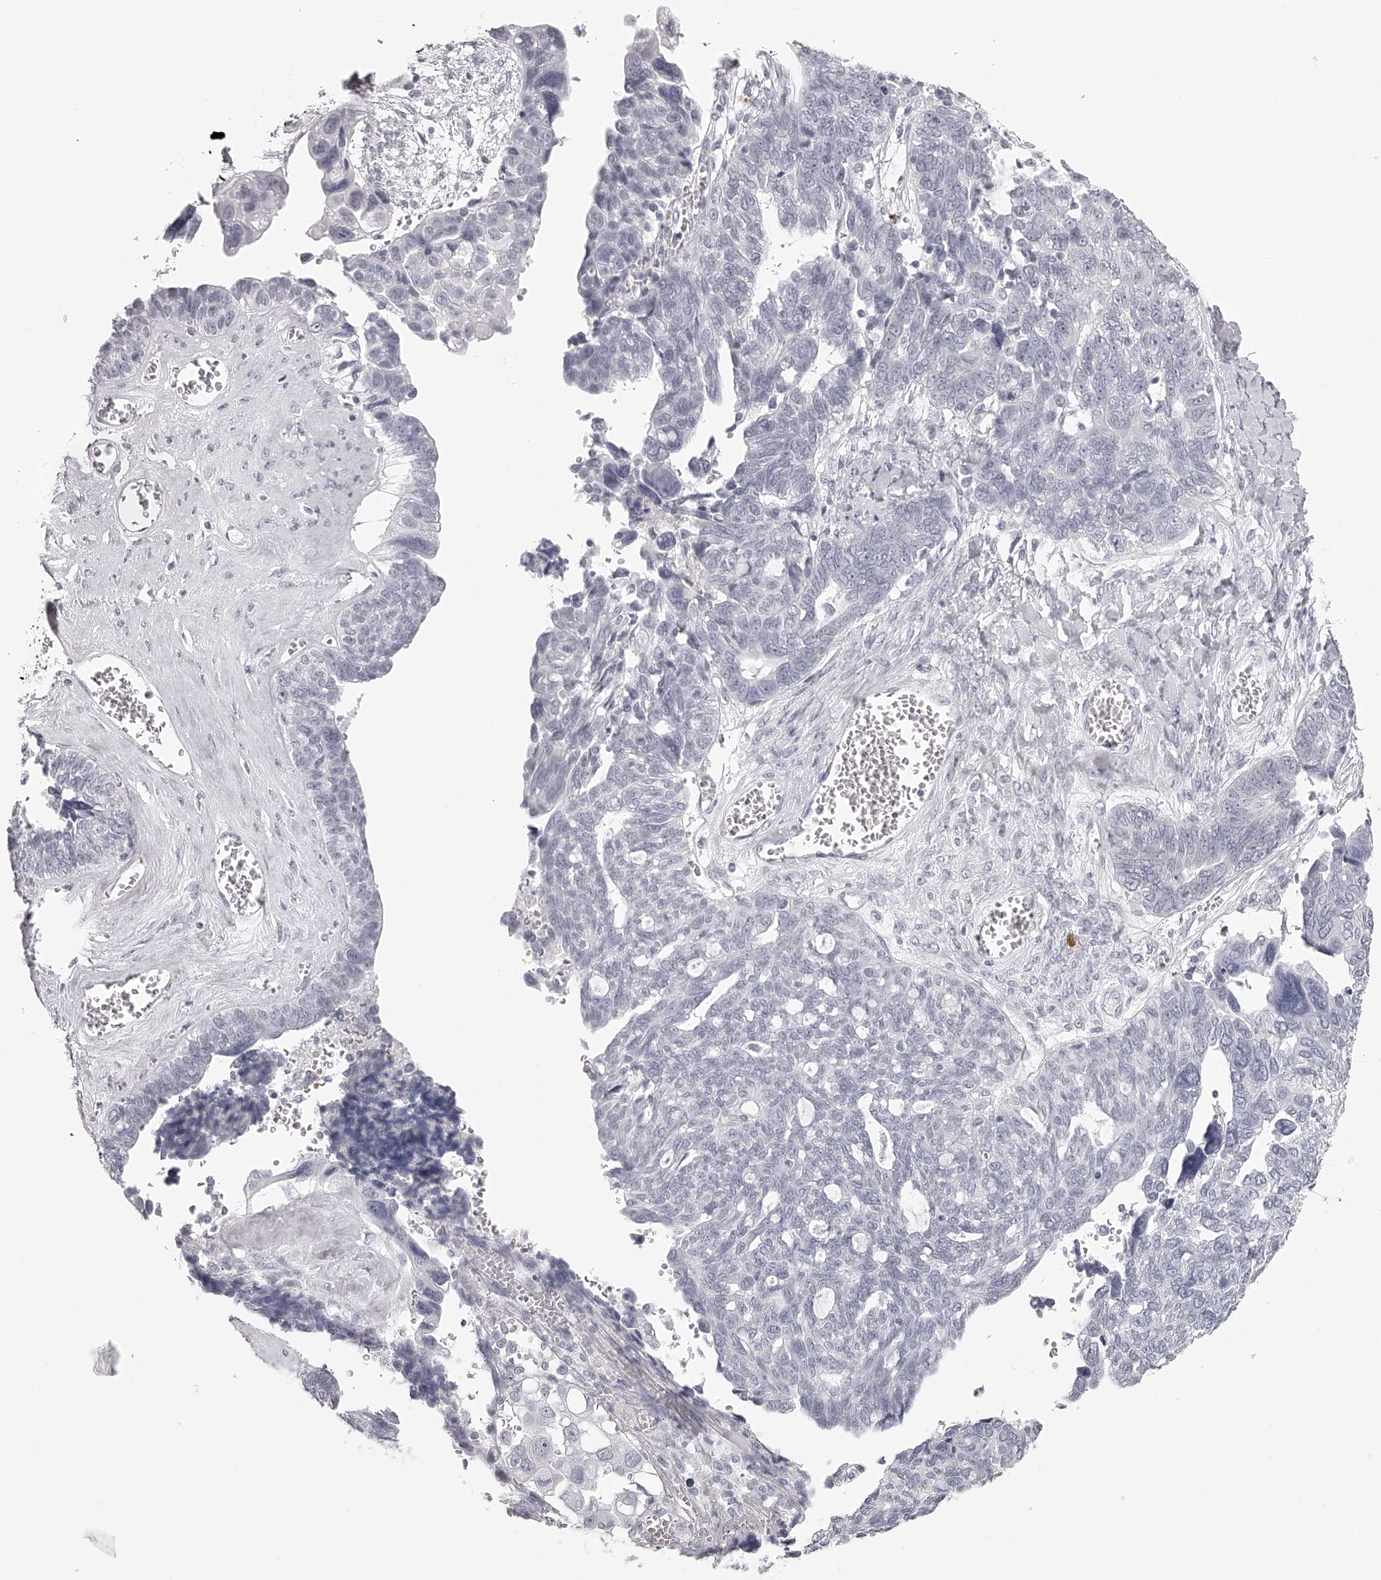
{"staining": {"intensity": "negative", "quantity": "none", "location": "none"}, "tissue": "ovarian cancer", "cell_type": "Tumor cells", "image_type": "cancer", "snomed": [{"axis": "morphology", "description": "Cystadenocarcinoma, serous, NOS"}, {"axis": "topography", "description": "Ovary"}], "caption": "A histopathology image of human ovarian serous cystadenocarcinoma is negative for staining in tumor cells.", "gene": "SEC11C", "patient": {"sex": "female", "age": 79}}